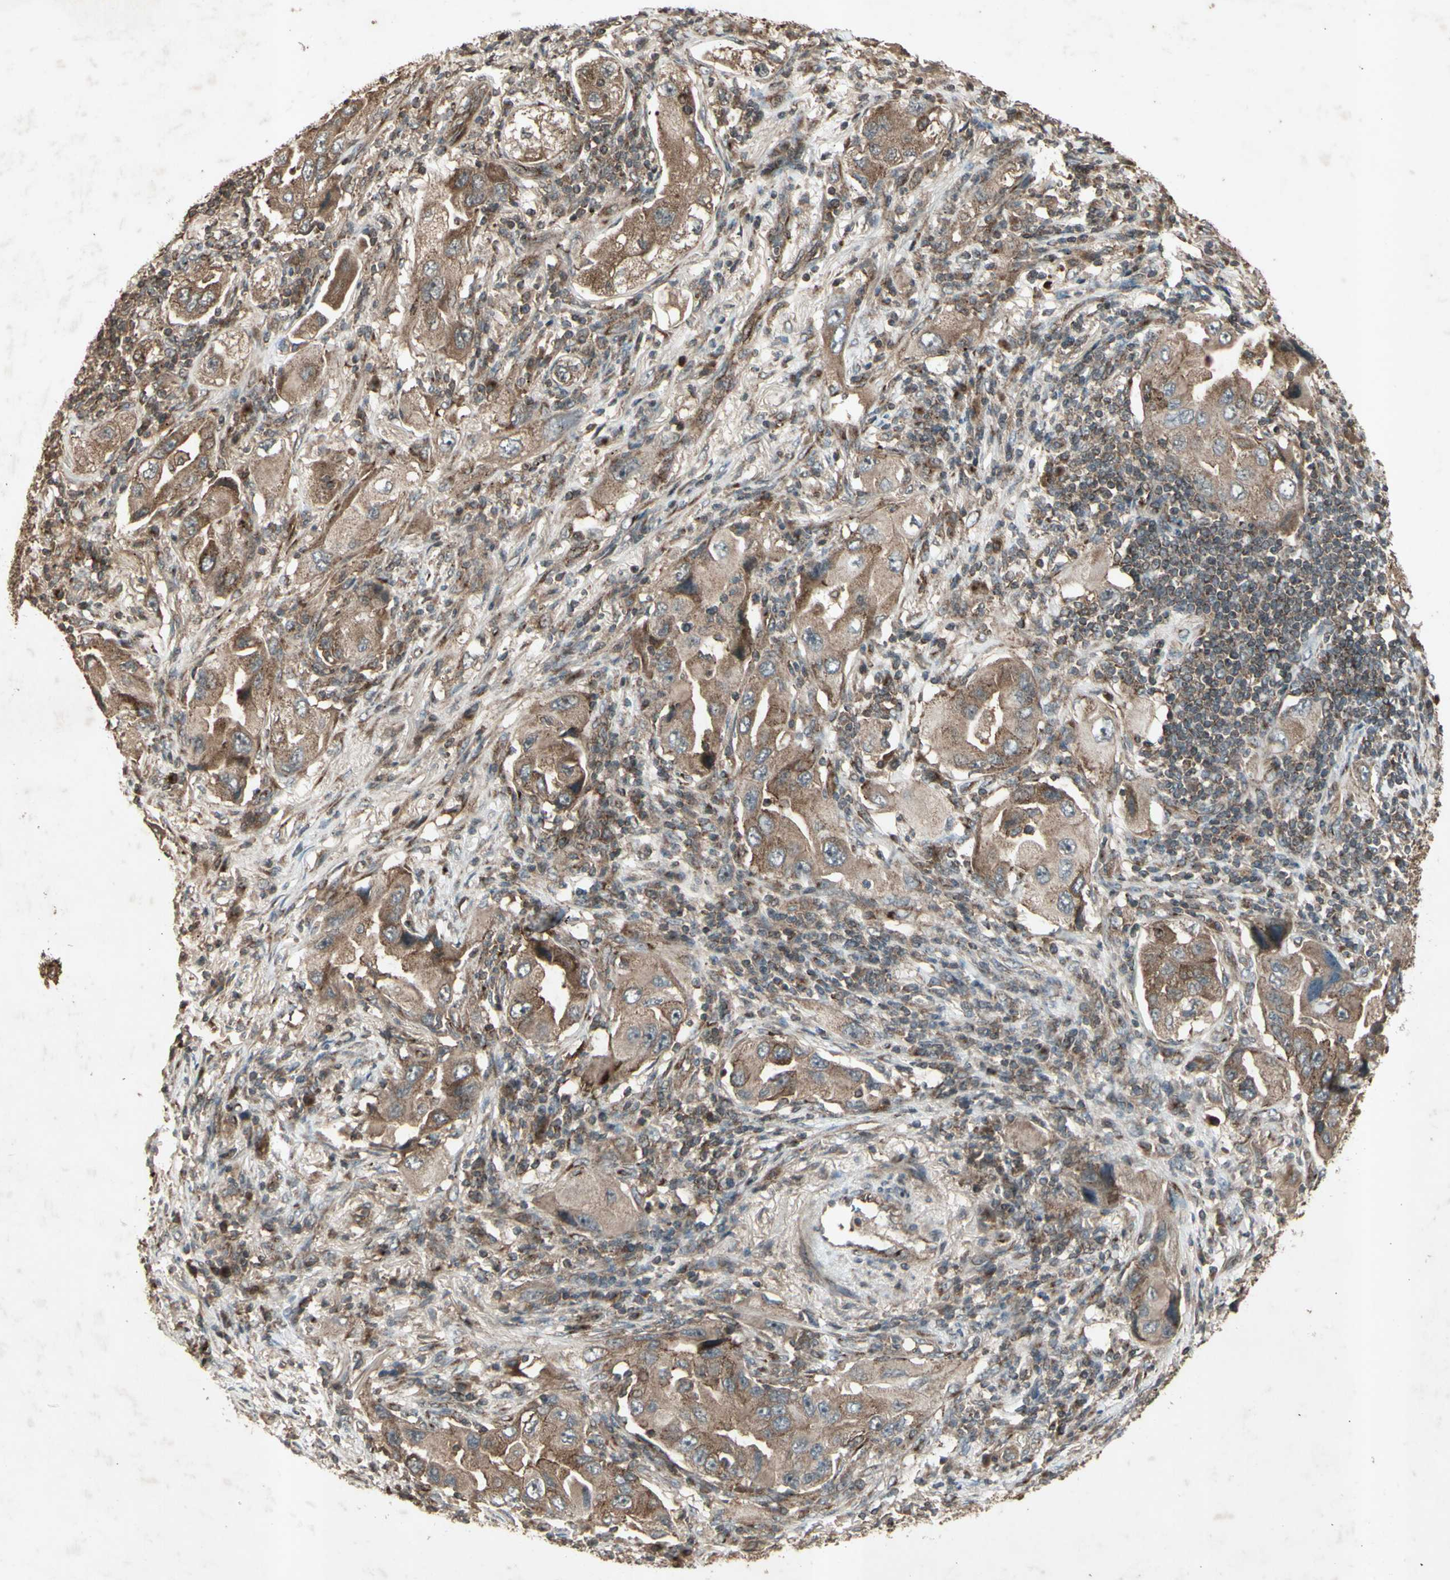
{"staining": {"intensity": "moderate", "quantity": ">75%", "location": "cytoplasmic/membranous"}, "tissue": "lung cancer", "cell_type": "Tumor cells", "image_type": "cancer", "snomed": [{"axis": "morphology", "description": "Adenocarcinoma, NOS"}, {"axis": "topography", "description": "Lung"}], "caption": "Adenocarcinoma (lung) was stained to show a protein in brown. There is medium levels of moderate cytoplasmic/membranous staining in about >75% of tumor cells.", "gene": "AP1G1", "patient": {"sex": "female", "age": 65}}